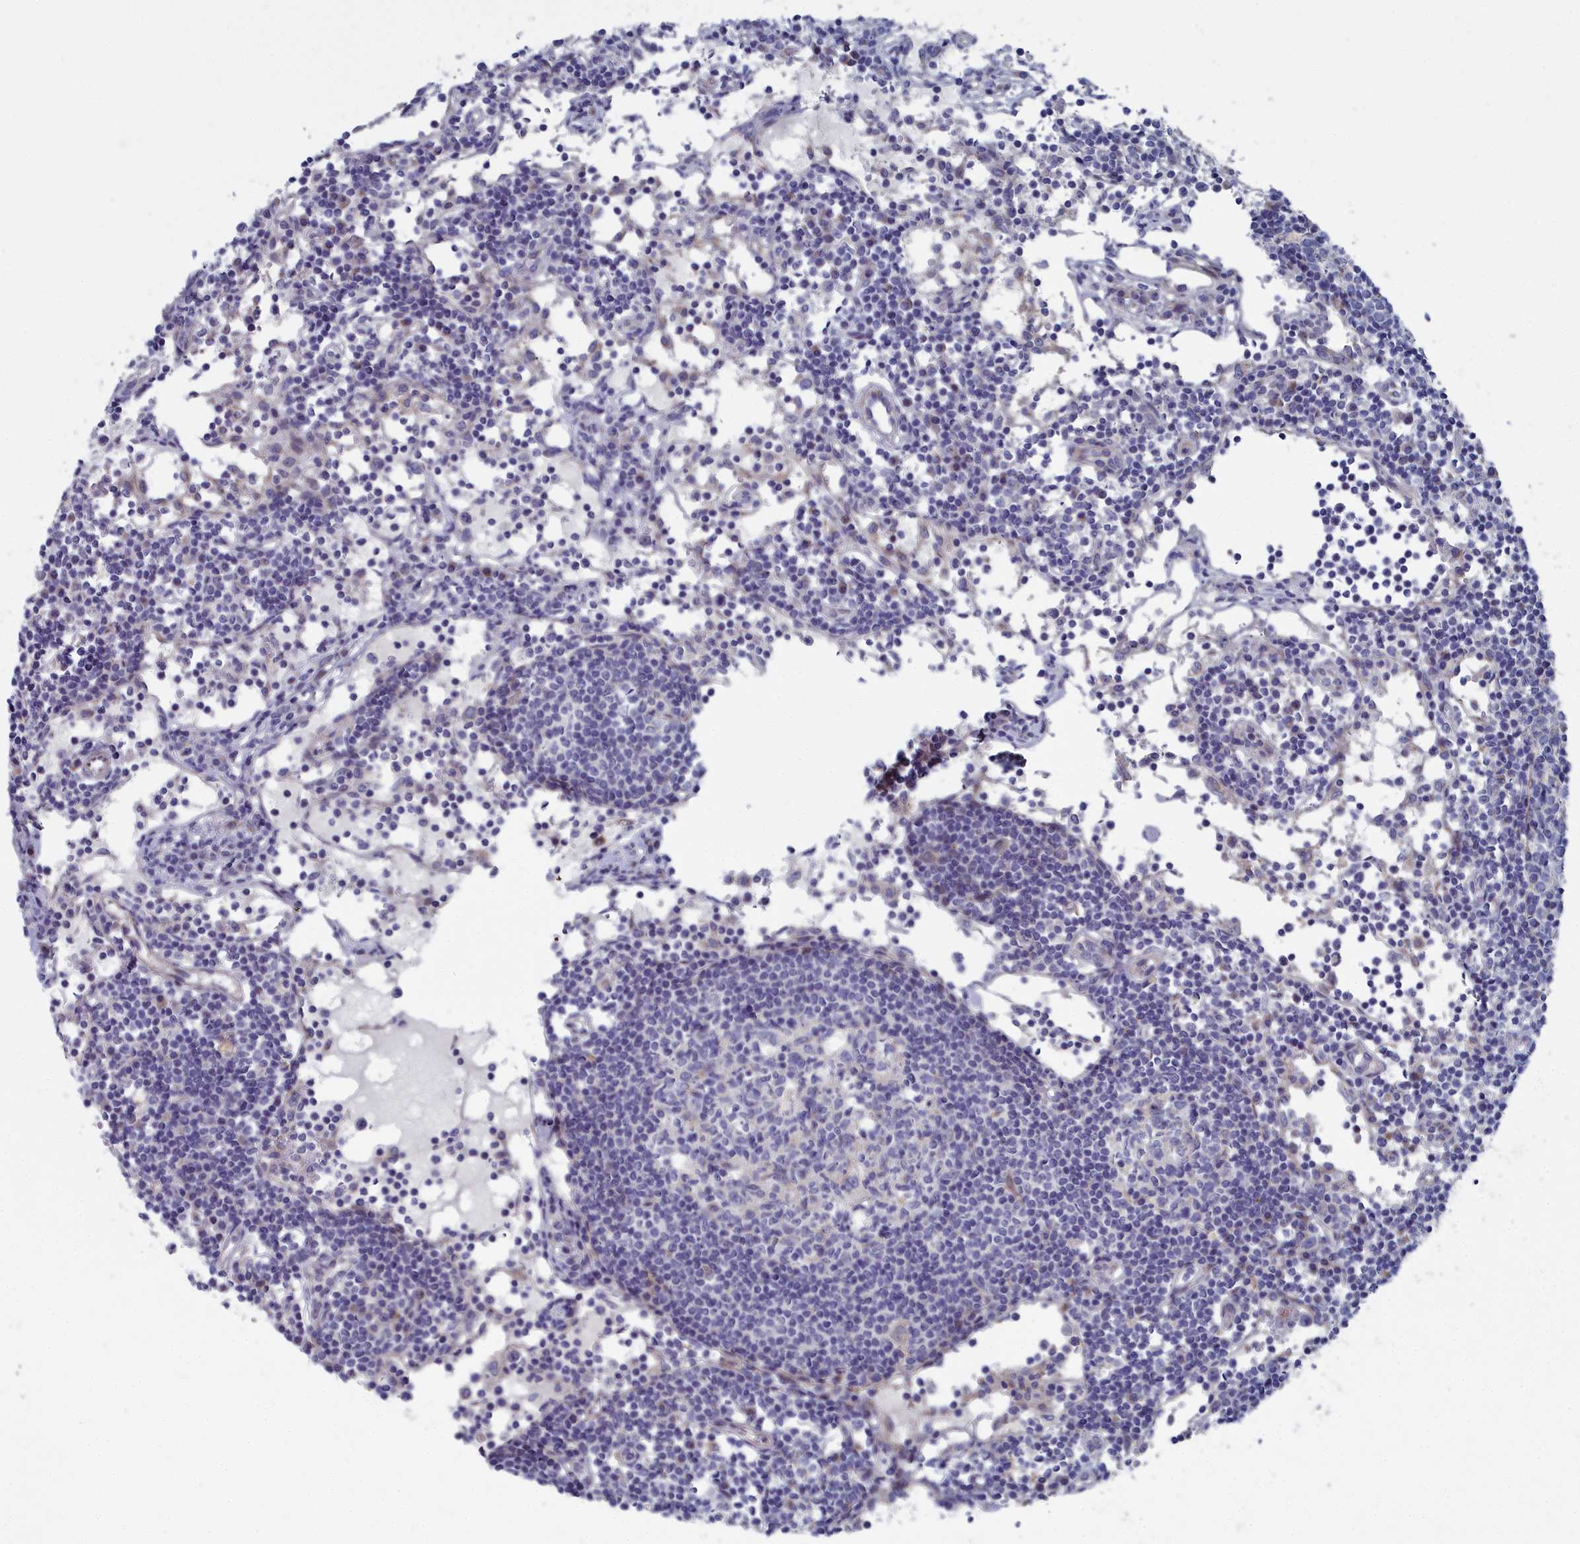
{"staining": {"intensity": "negative", "quantity": "none", "location": "none"}, "tissue": "lymph node", "cell_type": "Germinal center cells", "image_type": "normal", "snomed": [{"axis": "morphology", "description": "Normal tissue, NOS"}, {"axis": "topography", "description": "Lymph node"}], "caption": "Unremarkable lymph node was stained to show a protein in brown. There is no significant positivity in germinal center cells. Brightfield microscopy of immunohistochemistry (IHC) stained with DAB (3,3'-diaminobenzidine) (brown) and hematoxylin (blue), captured at high magnification.", "gene": "SHISAL2A", "patient": {"sex": "female", "age": 55}}